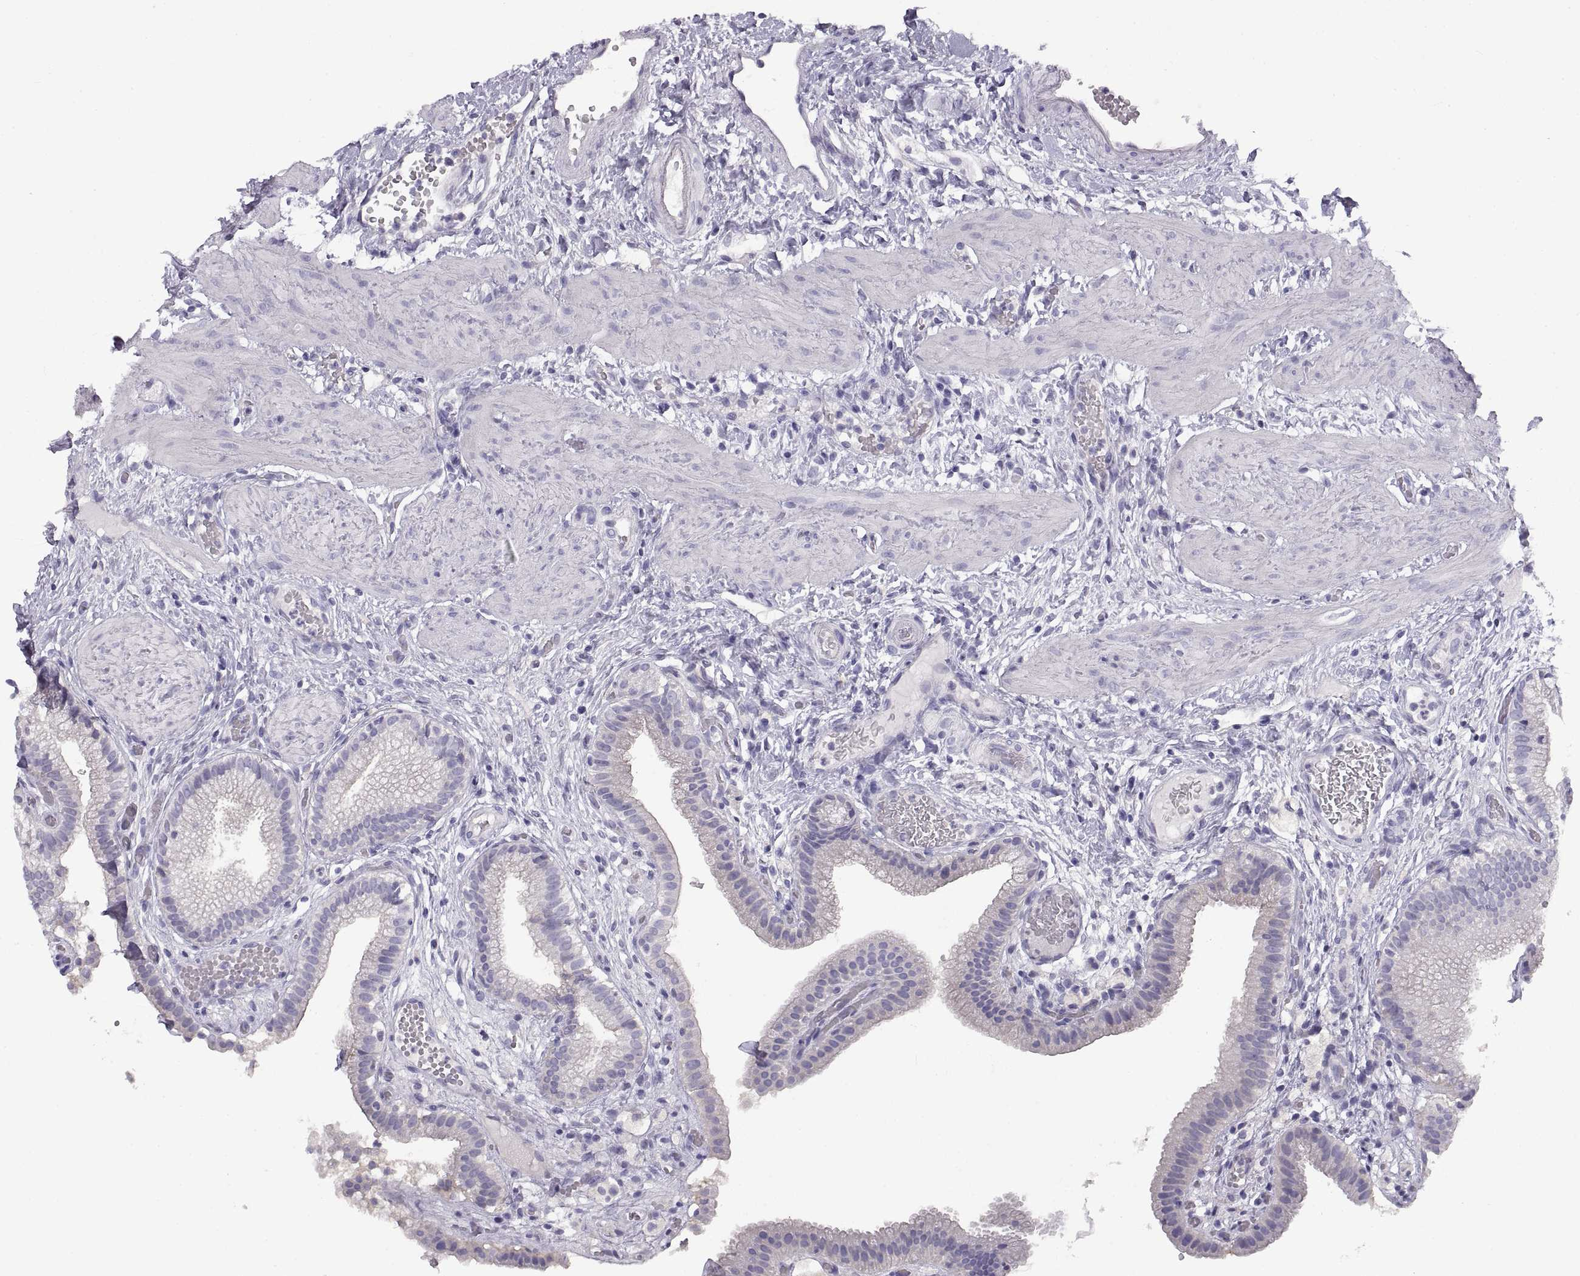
{"staining": {"intensity": "negative", "quantity": "none", "location": "none"}, "tissue": "gallbladder", "cell_type": "Glandular cells", "image_type": "normal", "snomed": [{"axis": "morphology", "description": "Normal tissue, NOS"}, {"axis": "topography", "description": "Gallbladder"}], "caption": "IHC of unremarkable human gallbladder shows no positivity in glandular cells.", "gene": "CRYBB3", "patient": {"sex": "female", "age": 24}}